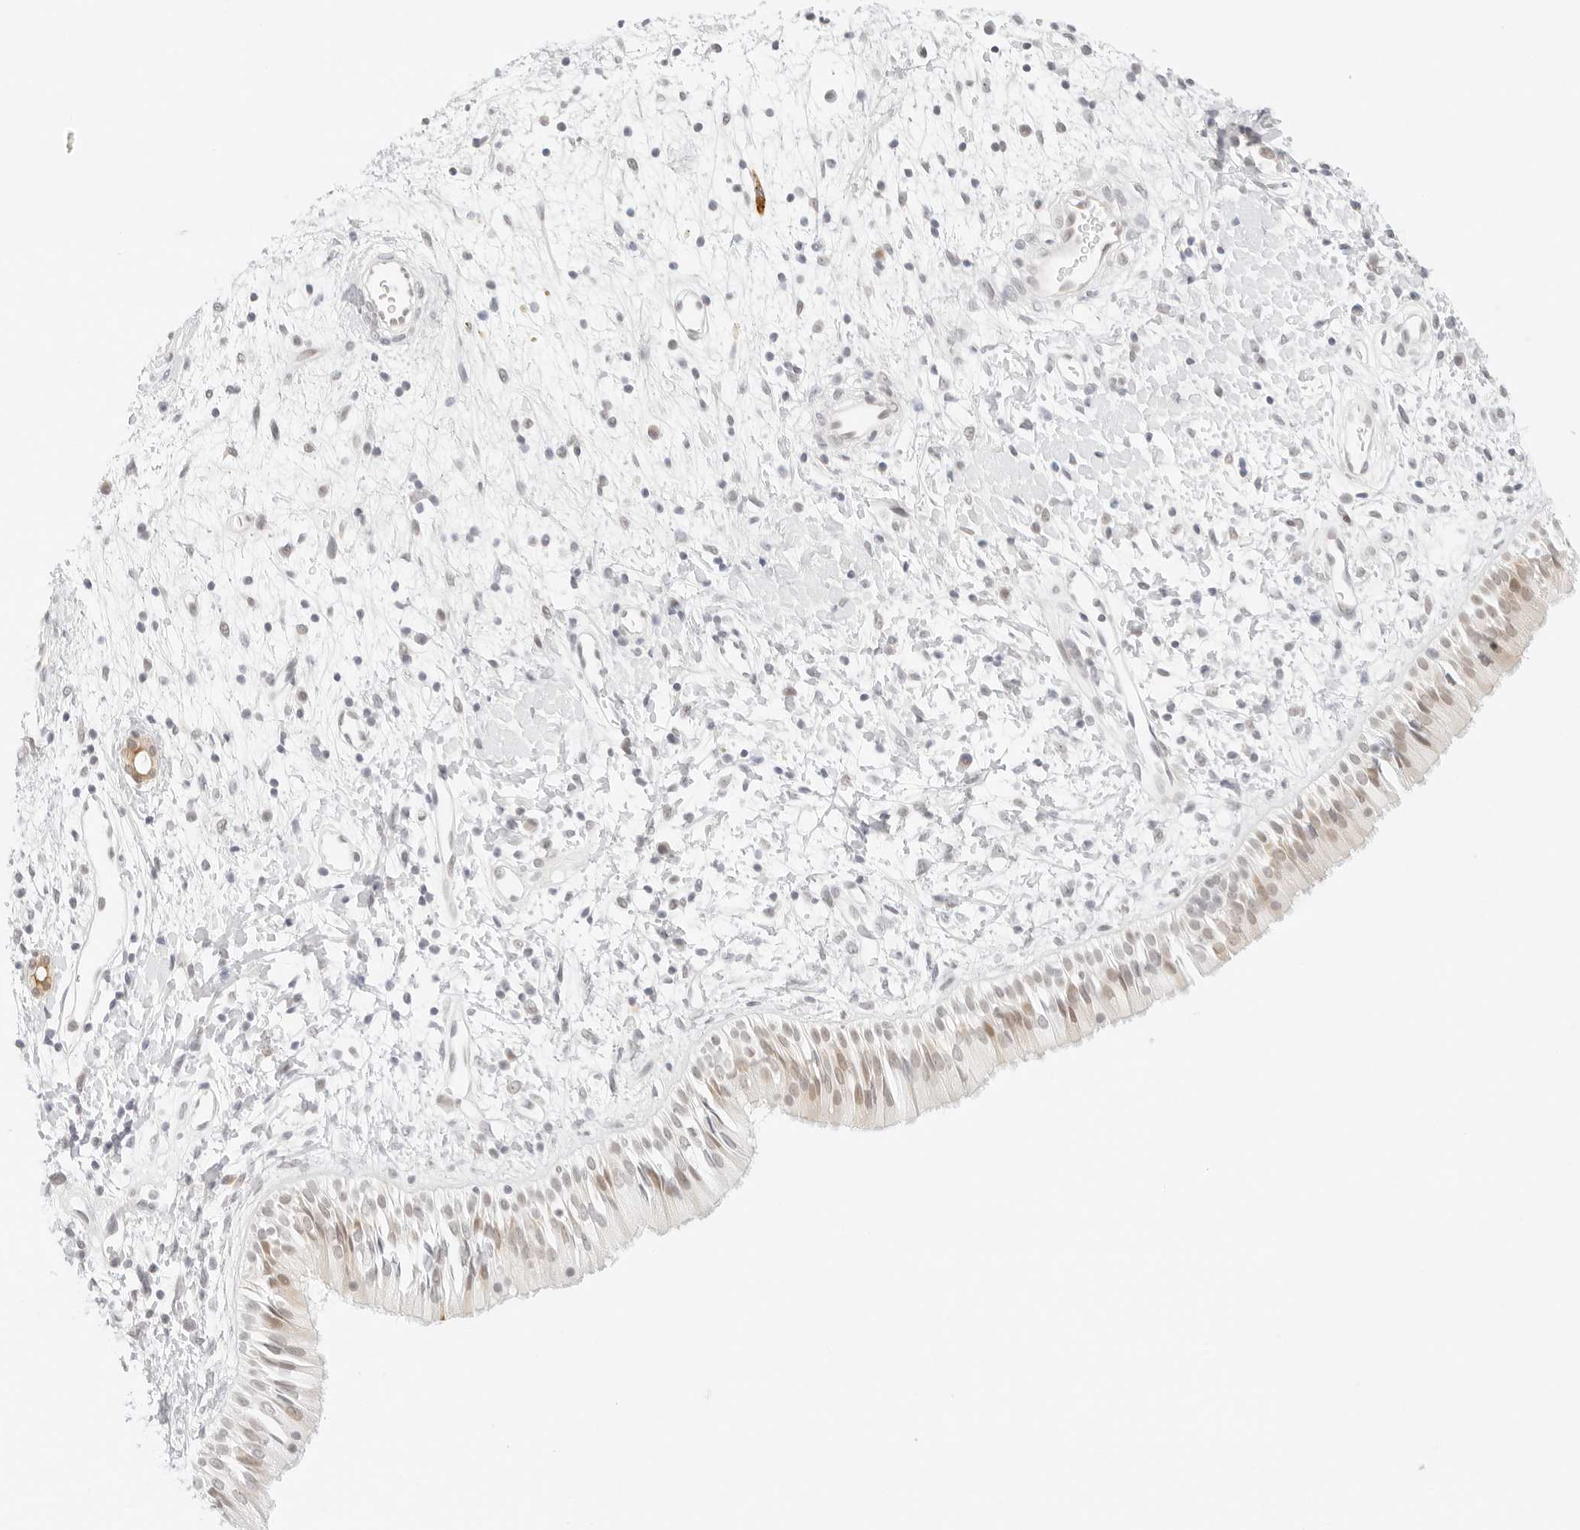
{"staining": {"intensity": "weak", "quantity": "25%-75%", "location": "nuclear"}, "tissue": "nasopharynx", "cell_type": "Respiratory epithelial cells", "image_type": "normal", "snomed": [{"axis": "morphology", "description": "Normal tissue, NOS"}, {"axis": "topography", "description": "Nasopharynx"}], "caption": "Immunohistochemical staining of normal human nasopharynx reveals weak nuclear protein positivity in about 25%-75% of respiratory epithelial cells. The staining was performed using DAB to visualize the protein expression in brown, while the nuclei were stained in blue with hematoxylin (Magnification: 20x).", "gene": "POLR3C", "patient": {"sex": "male", "age": 22}}